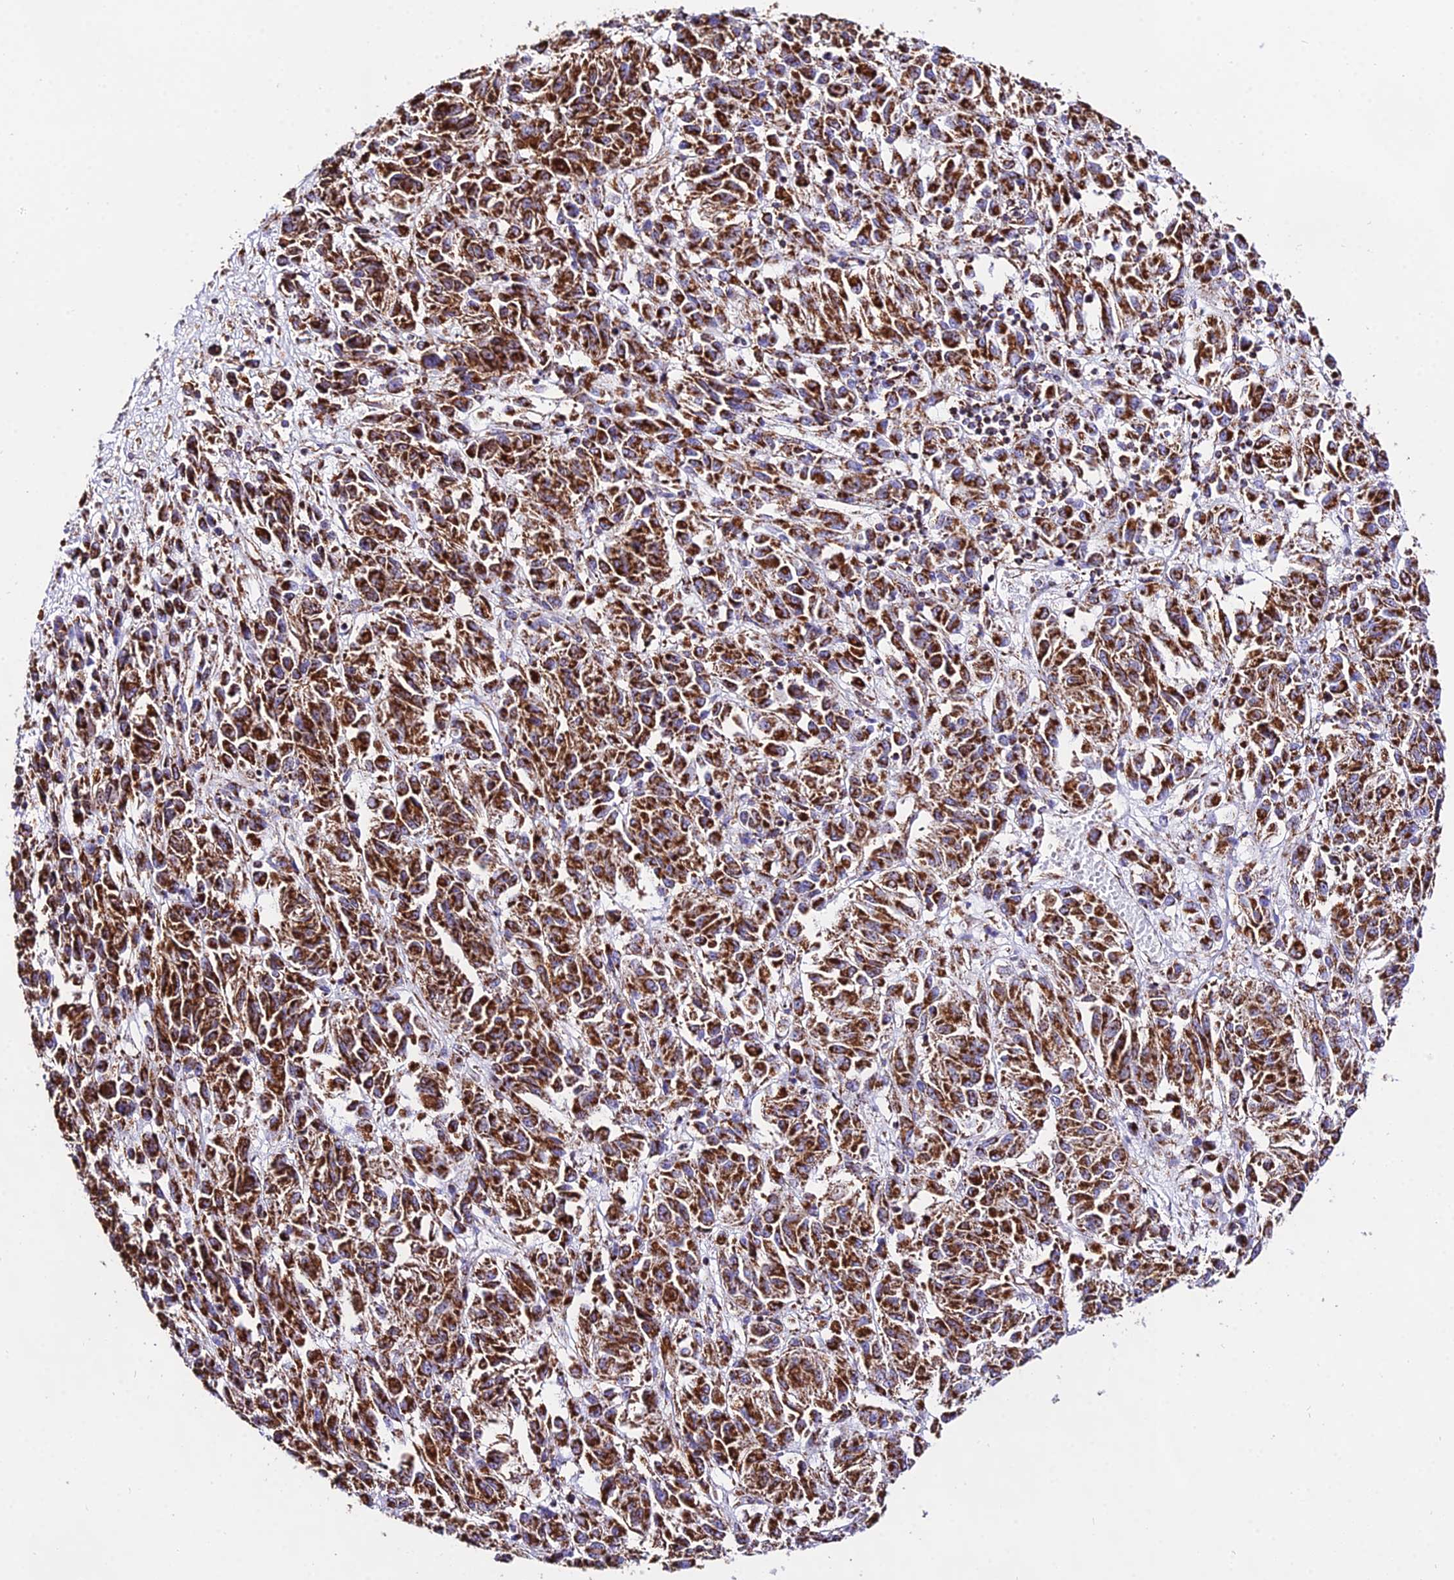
{"staining": {"intensity": "strong", "quantity": ">75%", "location": "cytoplasmic/membranous"}, "tissue": "melanoma", "cell_type": "Tumor cells", "image_type": "cancer", "snomed": [{"axis": "morphology", "description": "Malignant melanoma, Metastatic site"}, {"axis": "topography", "description": "Lung"}], "caption": "Protein expression analysis of human melanoma reveals strong cytoplasmic/membranous expression in approximately >75% of tumor cells.", "gene": "ATP5PD", "patient": {"sex": "male", "age": 64}}